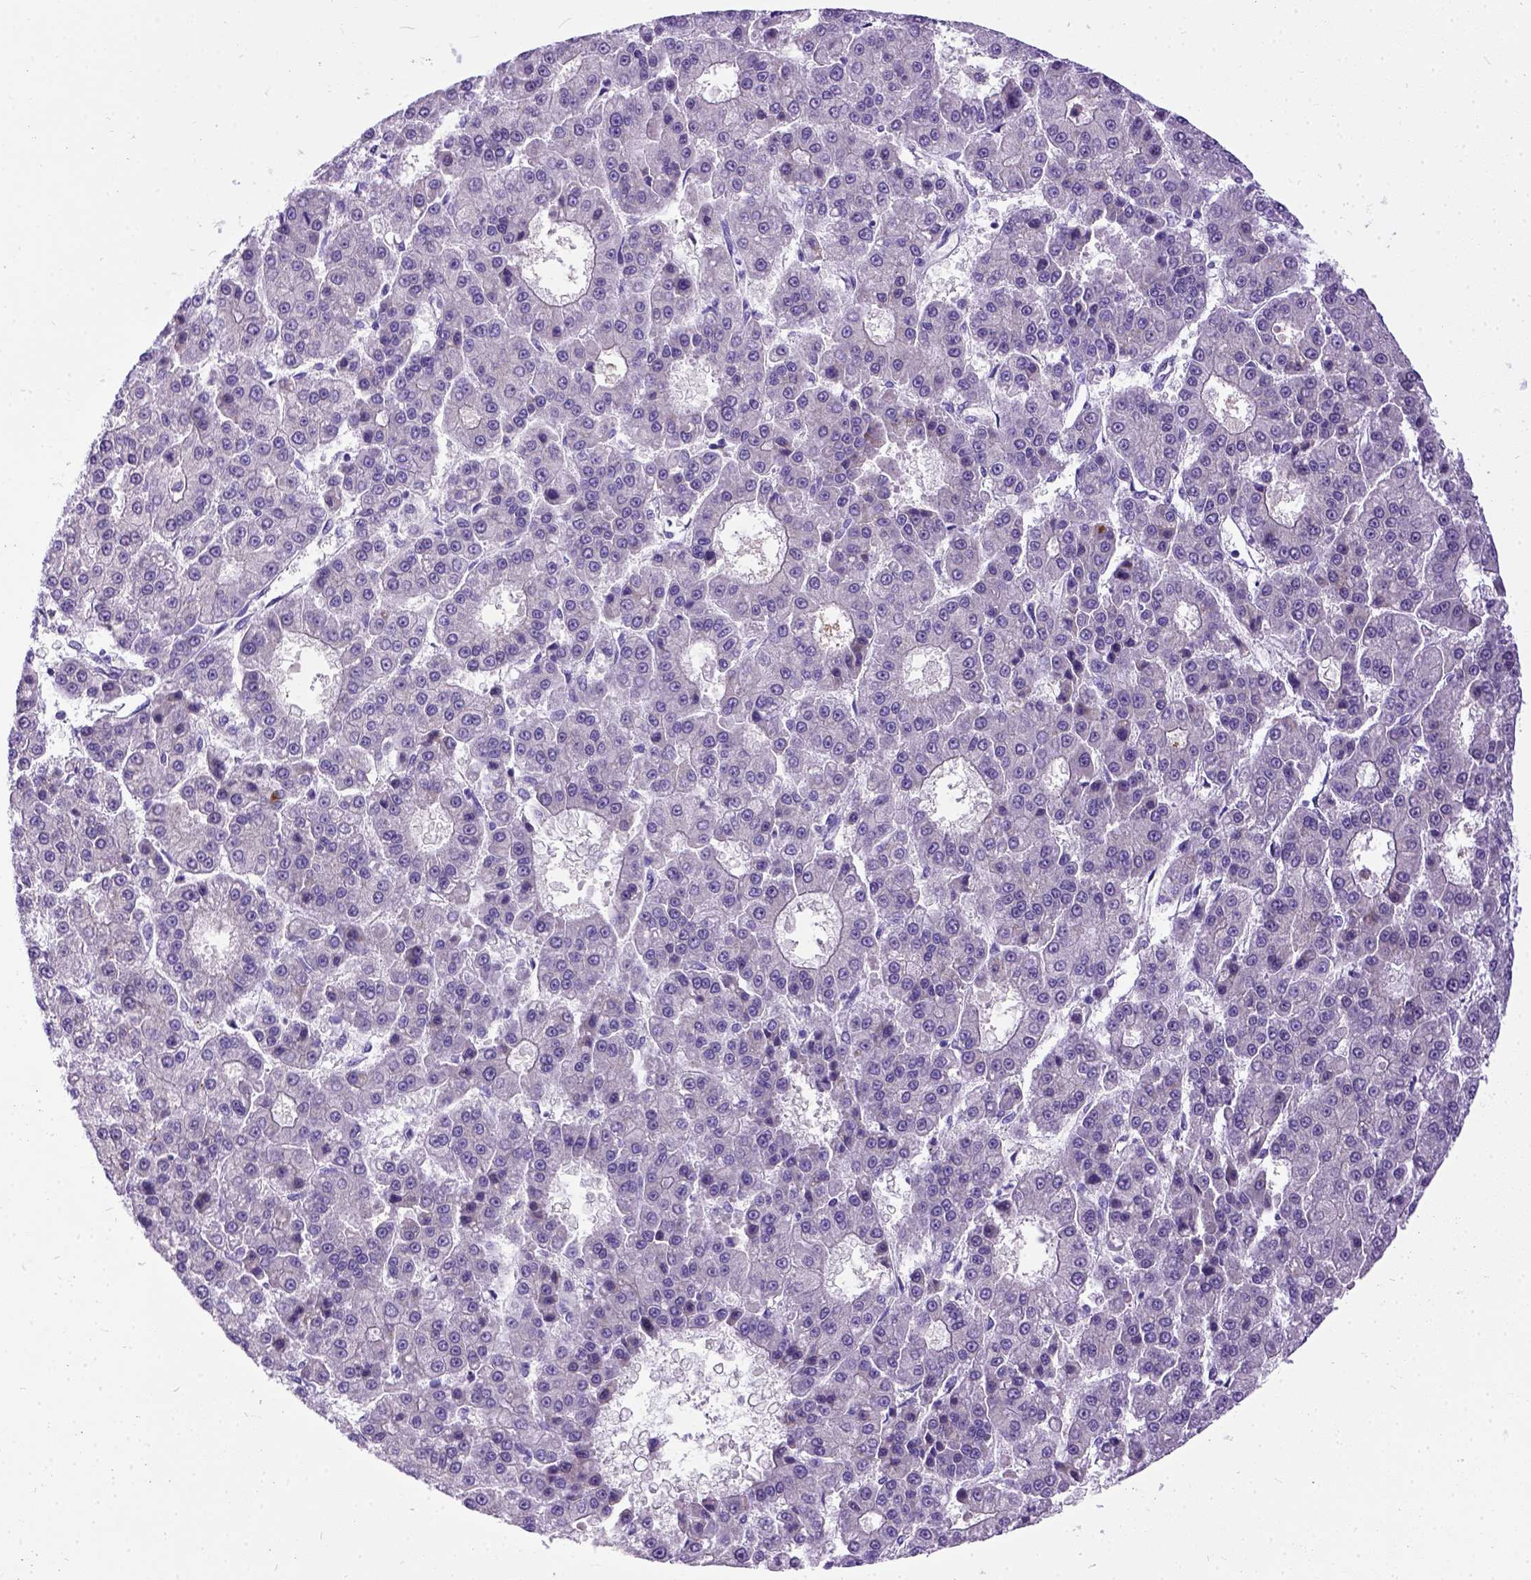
{"staining": {"intensity": "negative", "quantity": "none", "location": "none"}, "tissue": "liver cancer", "cell_type": "Tumor cells", "image_type": "cancer", "snomed": [{"axis": "morphology", "description": "Carcinoma, Hepatocellular, NOS"}, {"axis": "topography", "description": "Liver"}], "caption": "This is an IHC histopathology image of human liver hepatocellular carcinoma. There is no positivity in tumor cells.", "gene": "IGF2", "patient": {"sex": "male", "age": 70}}